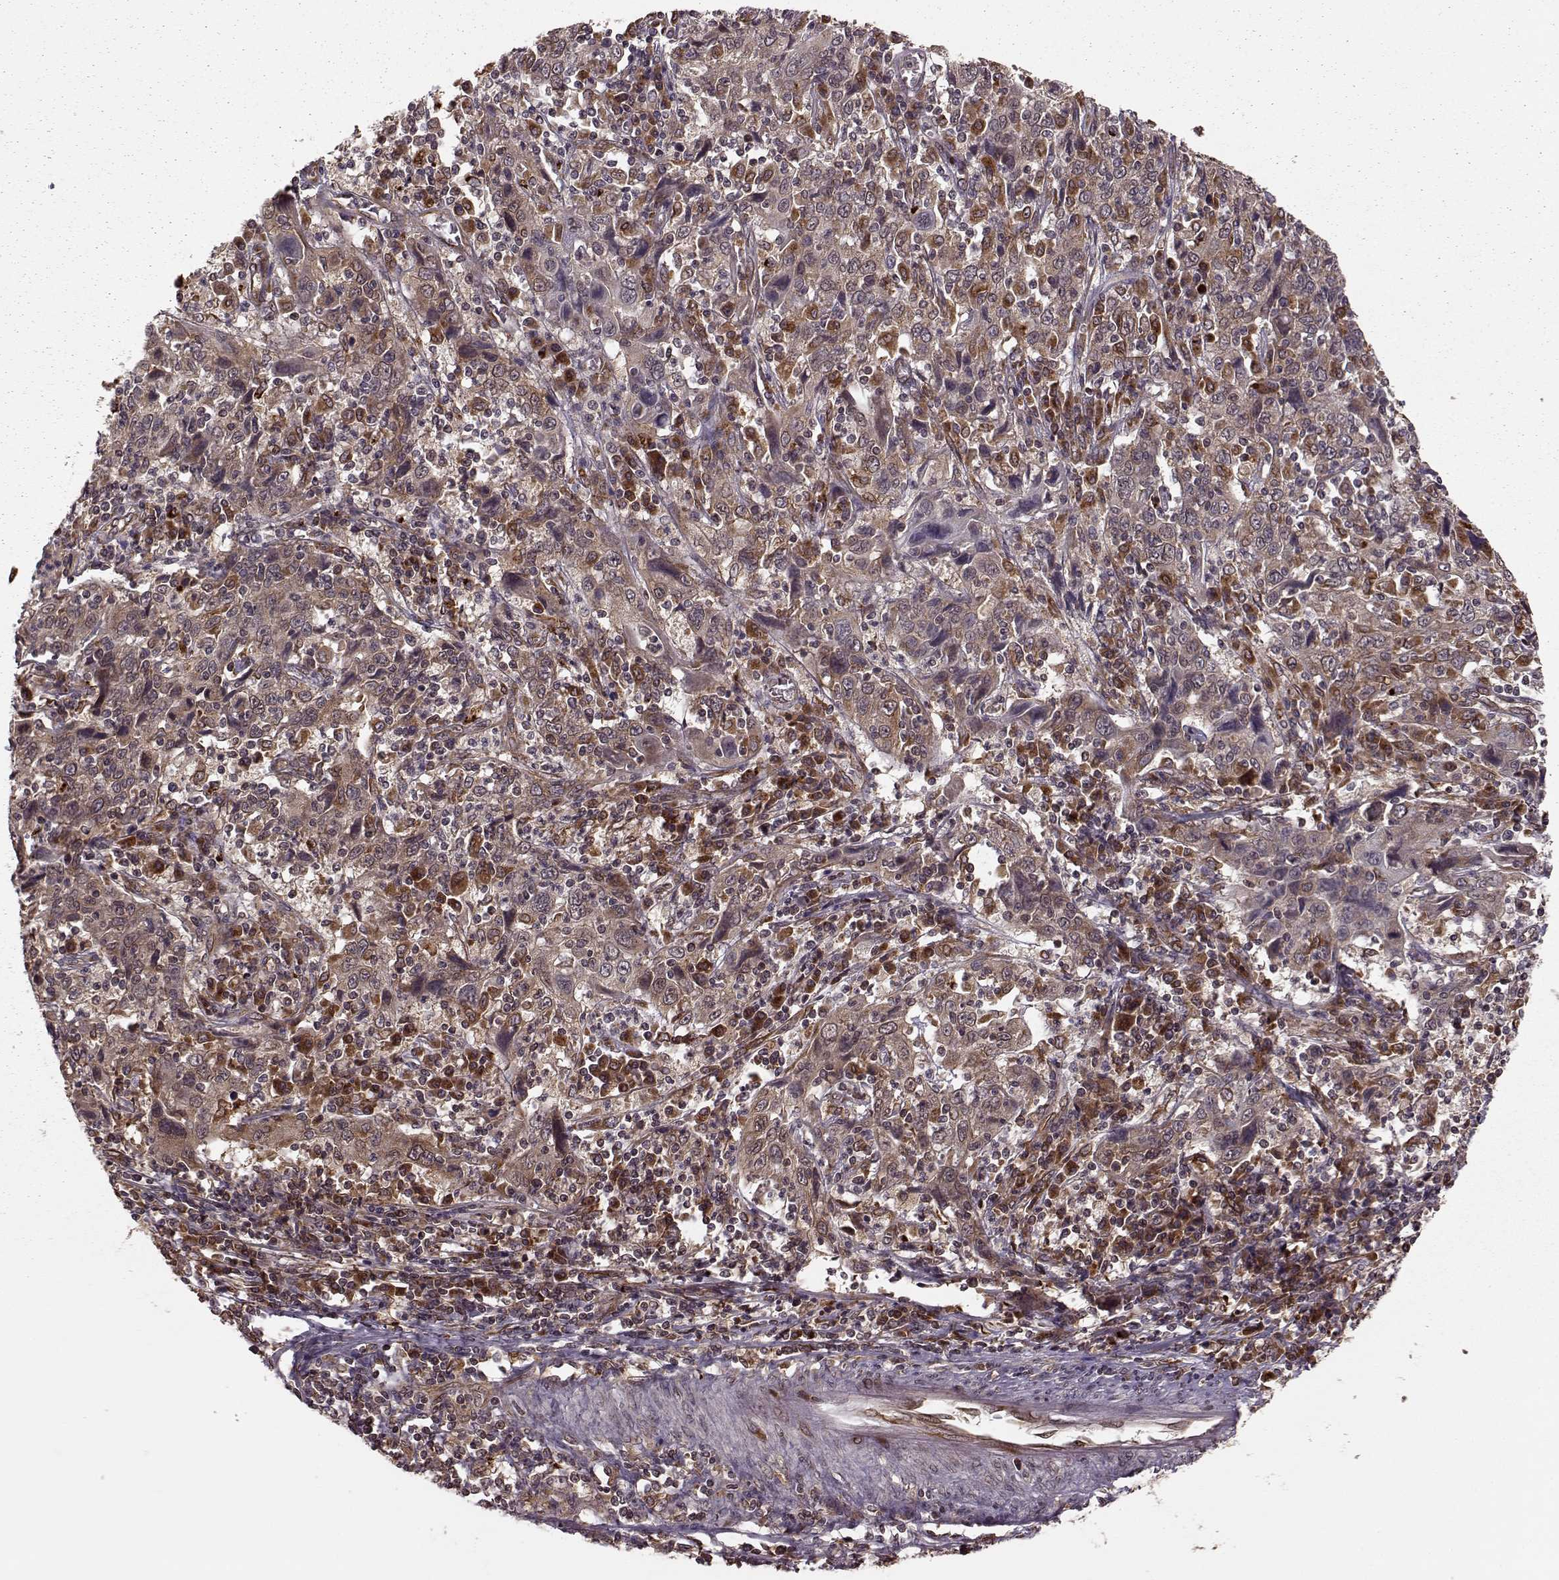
{"staining": {"intensity": "moderate", "quantity": ">75%", "location": "cytoplasmic/membranous"}, "tissue": "cervical cancer", "cell_type": "Tumor cells", "image_type": "cancer", "snomed": [{"axis": "morphology", "description": "Squamous cell carcinoma, NOS"}, {"axis": "topography", "description": "Cervix"}], "caption": "The image shows a brown stain indicating the presence of a protein in the cytoplasmic/membranous of tumor cells in cervical cancer (squamous cell carcinoma). (Stains: DAB in brown, nuclei in blue, Microscopy: brightfield microscopy at high magnification).", "gene": "YIPF5", "patient": {"sex": "female", "age": 46}}